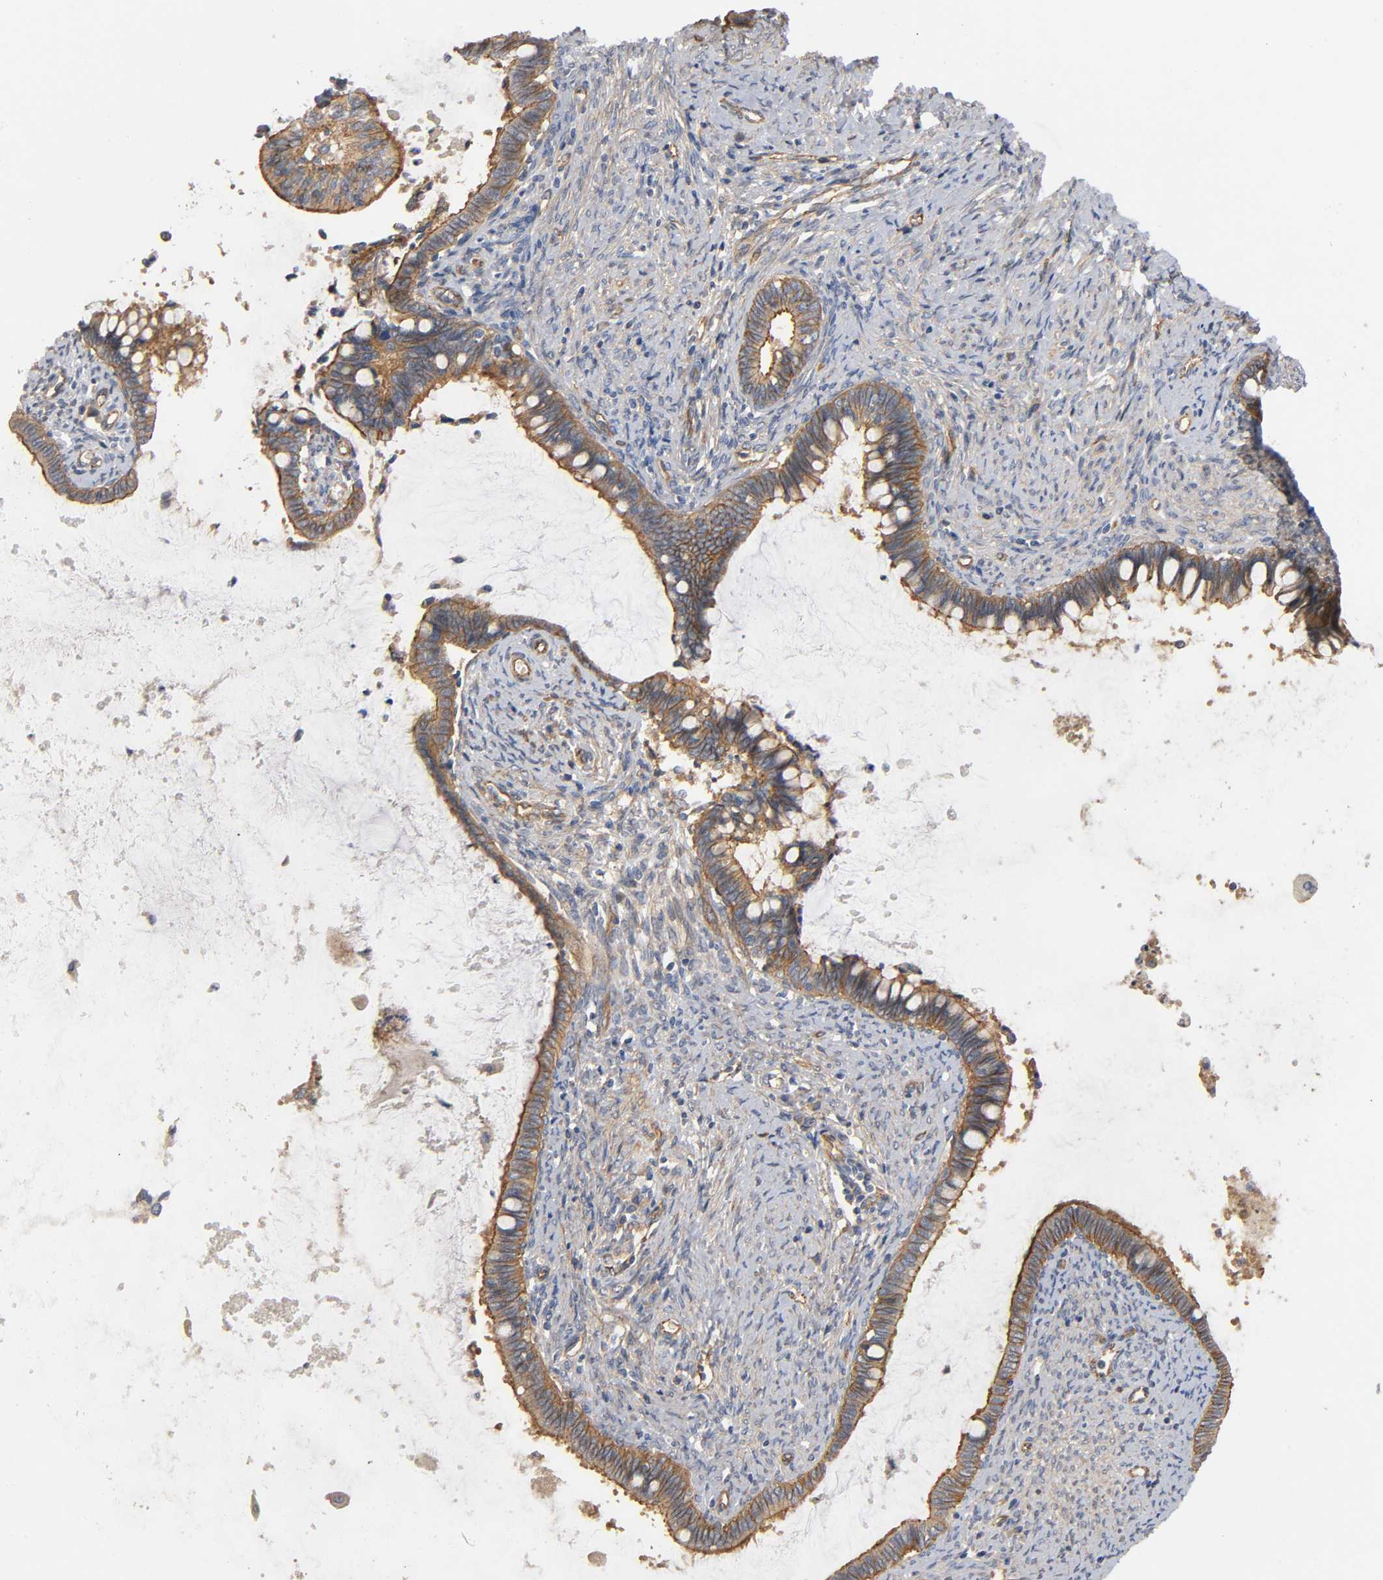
{"staining": {"intensity": "moderate", "quantity": ">75%", "location": "cytoplasmic/membranous"}, "tissue": "cervical cancer", "cell_type": "Tumor cells", "image_type": "cancer", "snomed": [{"axis": "morphology", "description": "Adenocarcinoma, NOS"}, {"axis": "topography", "description": "Cervix"}], "caption": "Protein staining reveals moderate cytoplasmic/membranous staining in about >75% of tumor cells in adenocarcinoma (cervical).", "gene": "MARS1", "patient": {"sex": "female", "age": 44}}